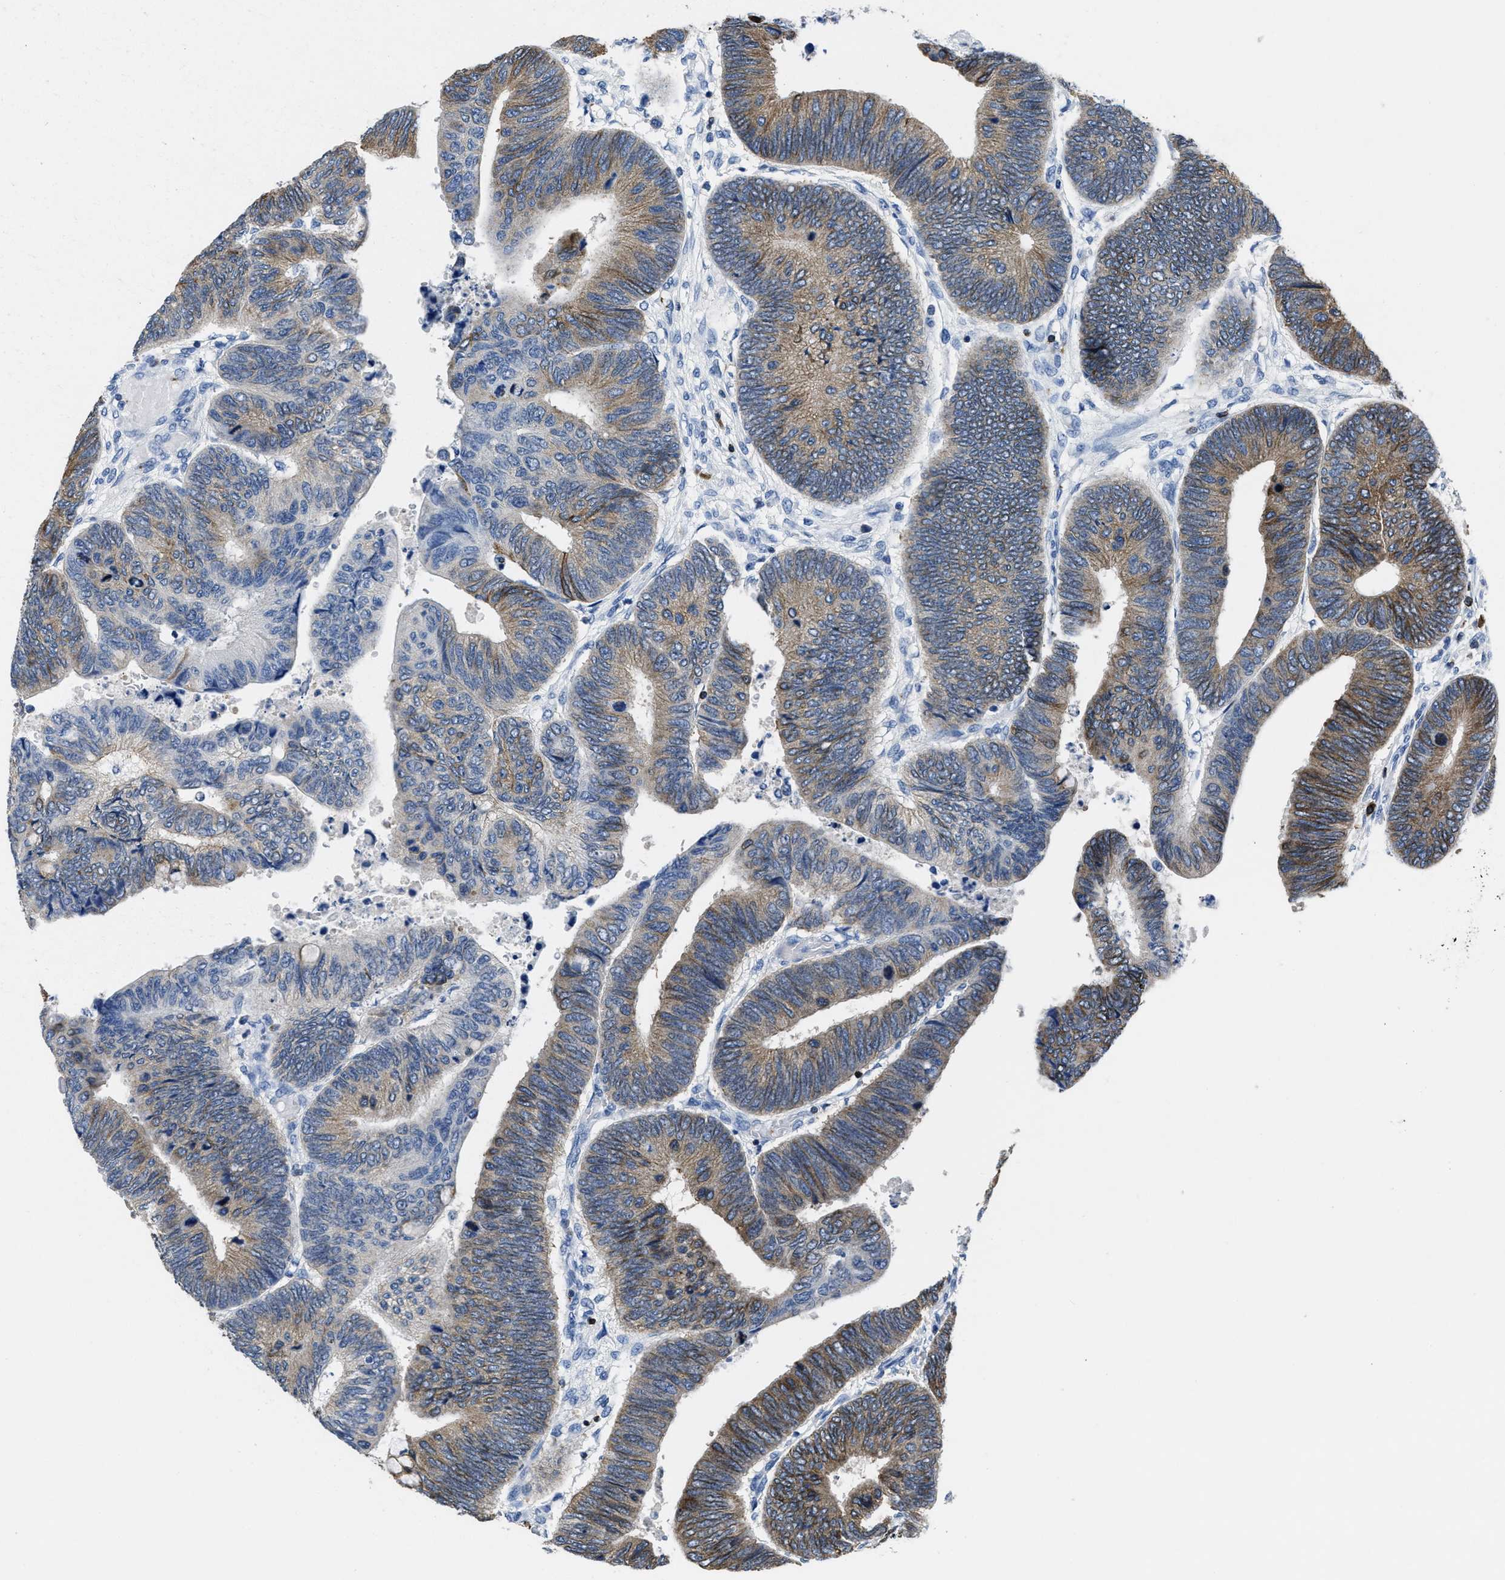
{"staining": {"intensity": "moderate", "quantity": "25%-75%", "location": "cytoplasmic/membranous"}, "tissue": "colorectal cancer", "cell_type": "Tumor cells", "image_type": "cancer", "snomed": [{"axis": "morphology", "description": "Normal tissue, NOS"}, {"axis": "morphology", "description": "Adenocarcinoma, NOS"}, {"axis": "topography", "description": "Rectum"}, {"axis": "topography", "description": "Peripheral nerve tissue"}], "caption": "Adenocarcinoma (colorectal) stained with a protein marker exhibits moderate staining in tumor cells.", "gene": "ITGA3", "patient": {"sex": "male", "age": 92}}